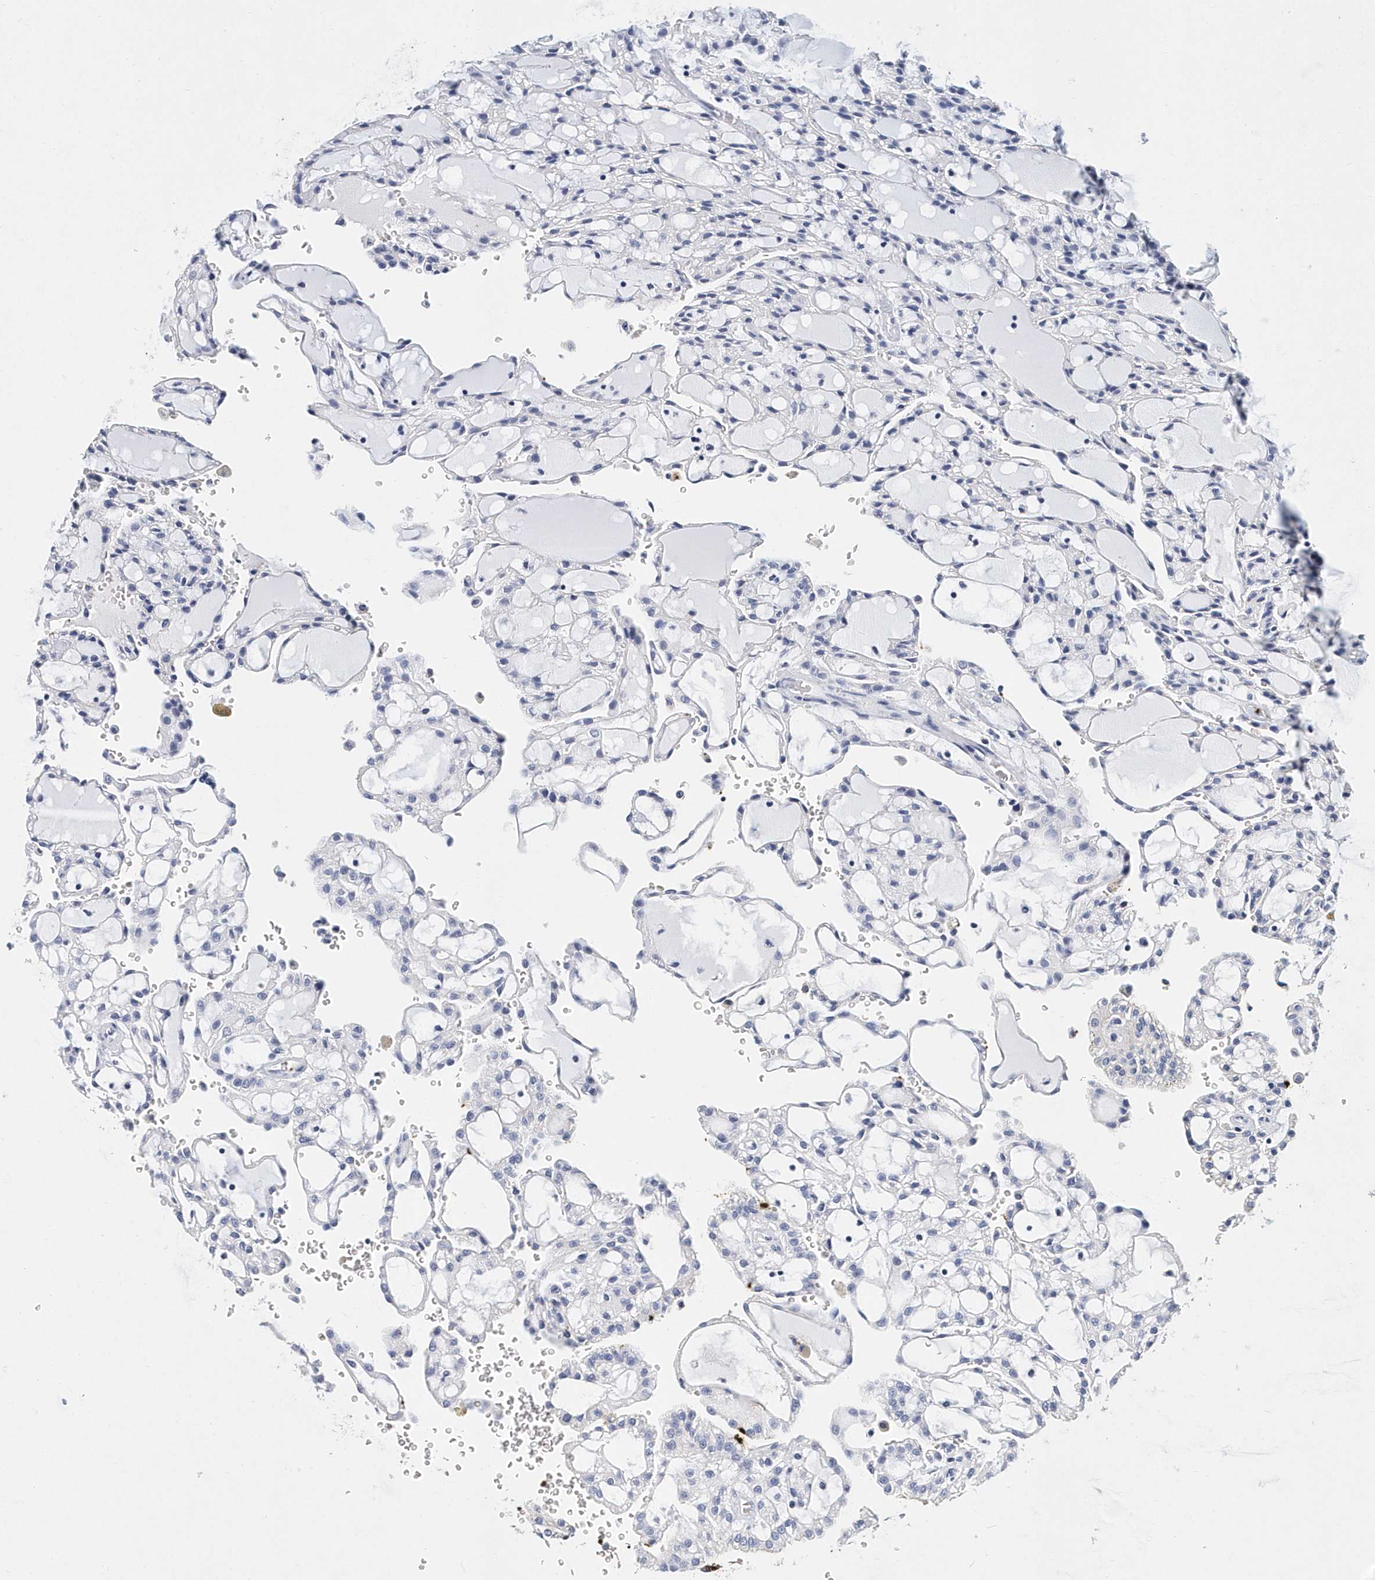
{"staining": {"intensity": "negative", "quantity": "none", "location": "none"}, "tissue": "renal cancer", "cell_type": "Tumor cells", "image_type": "cancer", "snomed": [{"axis": "morphology", "description": "Adenocarcinoma, NOS"}, {"axis": "topography", "description": "Kidney"}], "caption": "Tumor cells show no significant protein positivity in renal adenocarcinoma.", "gene": "ITGA2B", "patient": {"sex": "male", "age": 63}}